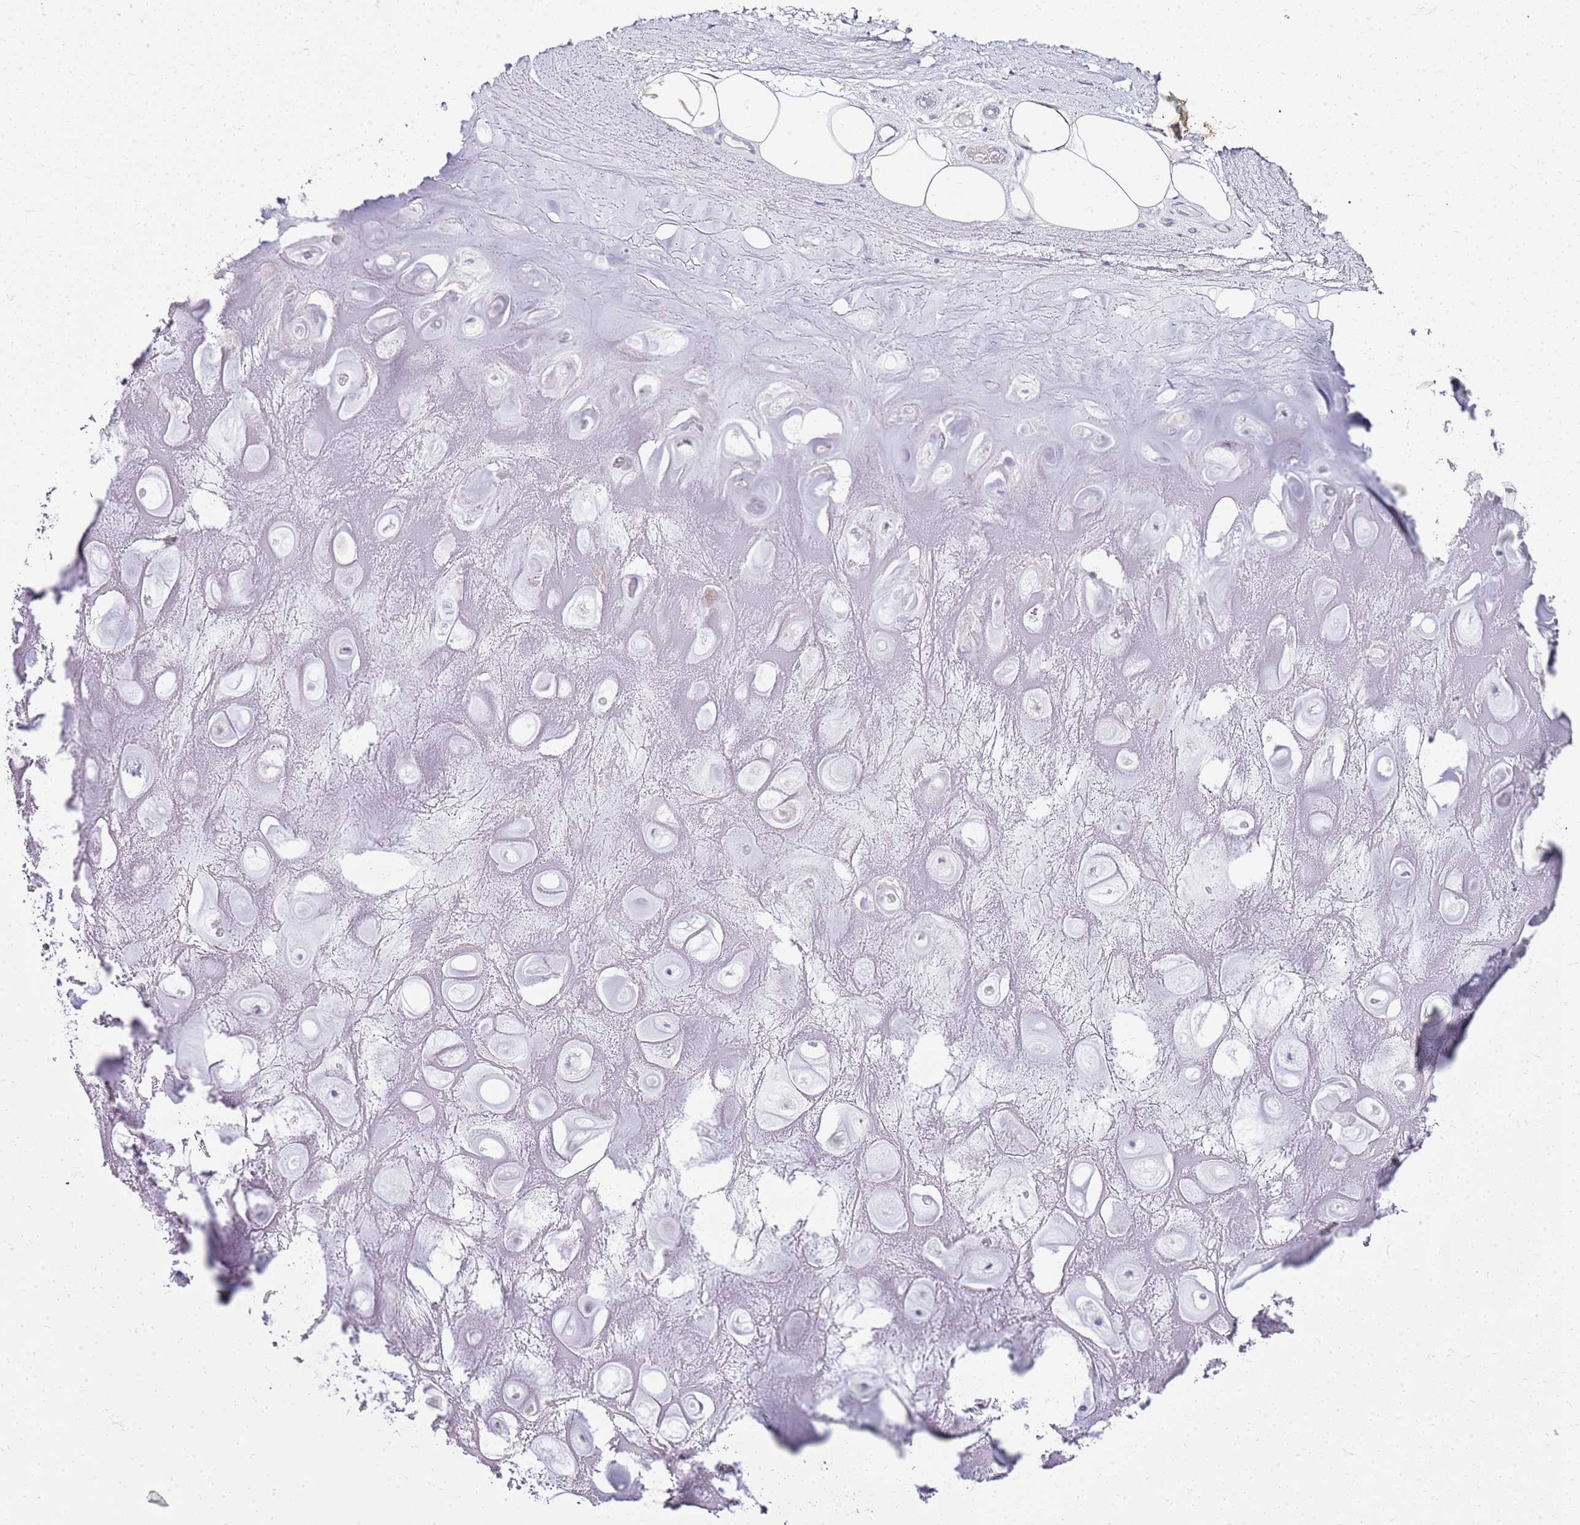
{"staining": {"intensity": "negative", "quantity": "none", "location": "none"}, "tissue": "adipose tissue", "cell_type": "Adipocytes", "image_type": "normal", "snomed": [{"axis": "morphology", "description": "Normal tissue, NOS"}, {"axis": "topography", "description": "Cartilage tissue"}], "caption": "Immunohistochemistry of benign human adipose tissue displays no staining in adipocytes.", "gene": "CA8", "patient": {"sex": "male", "age": 81}}